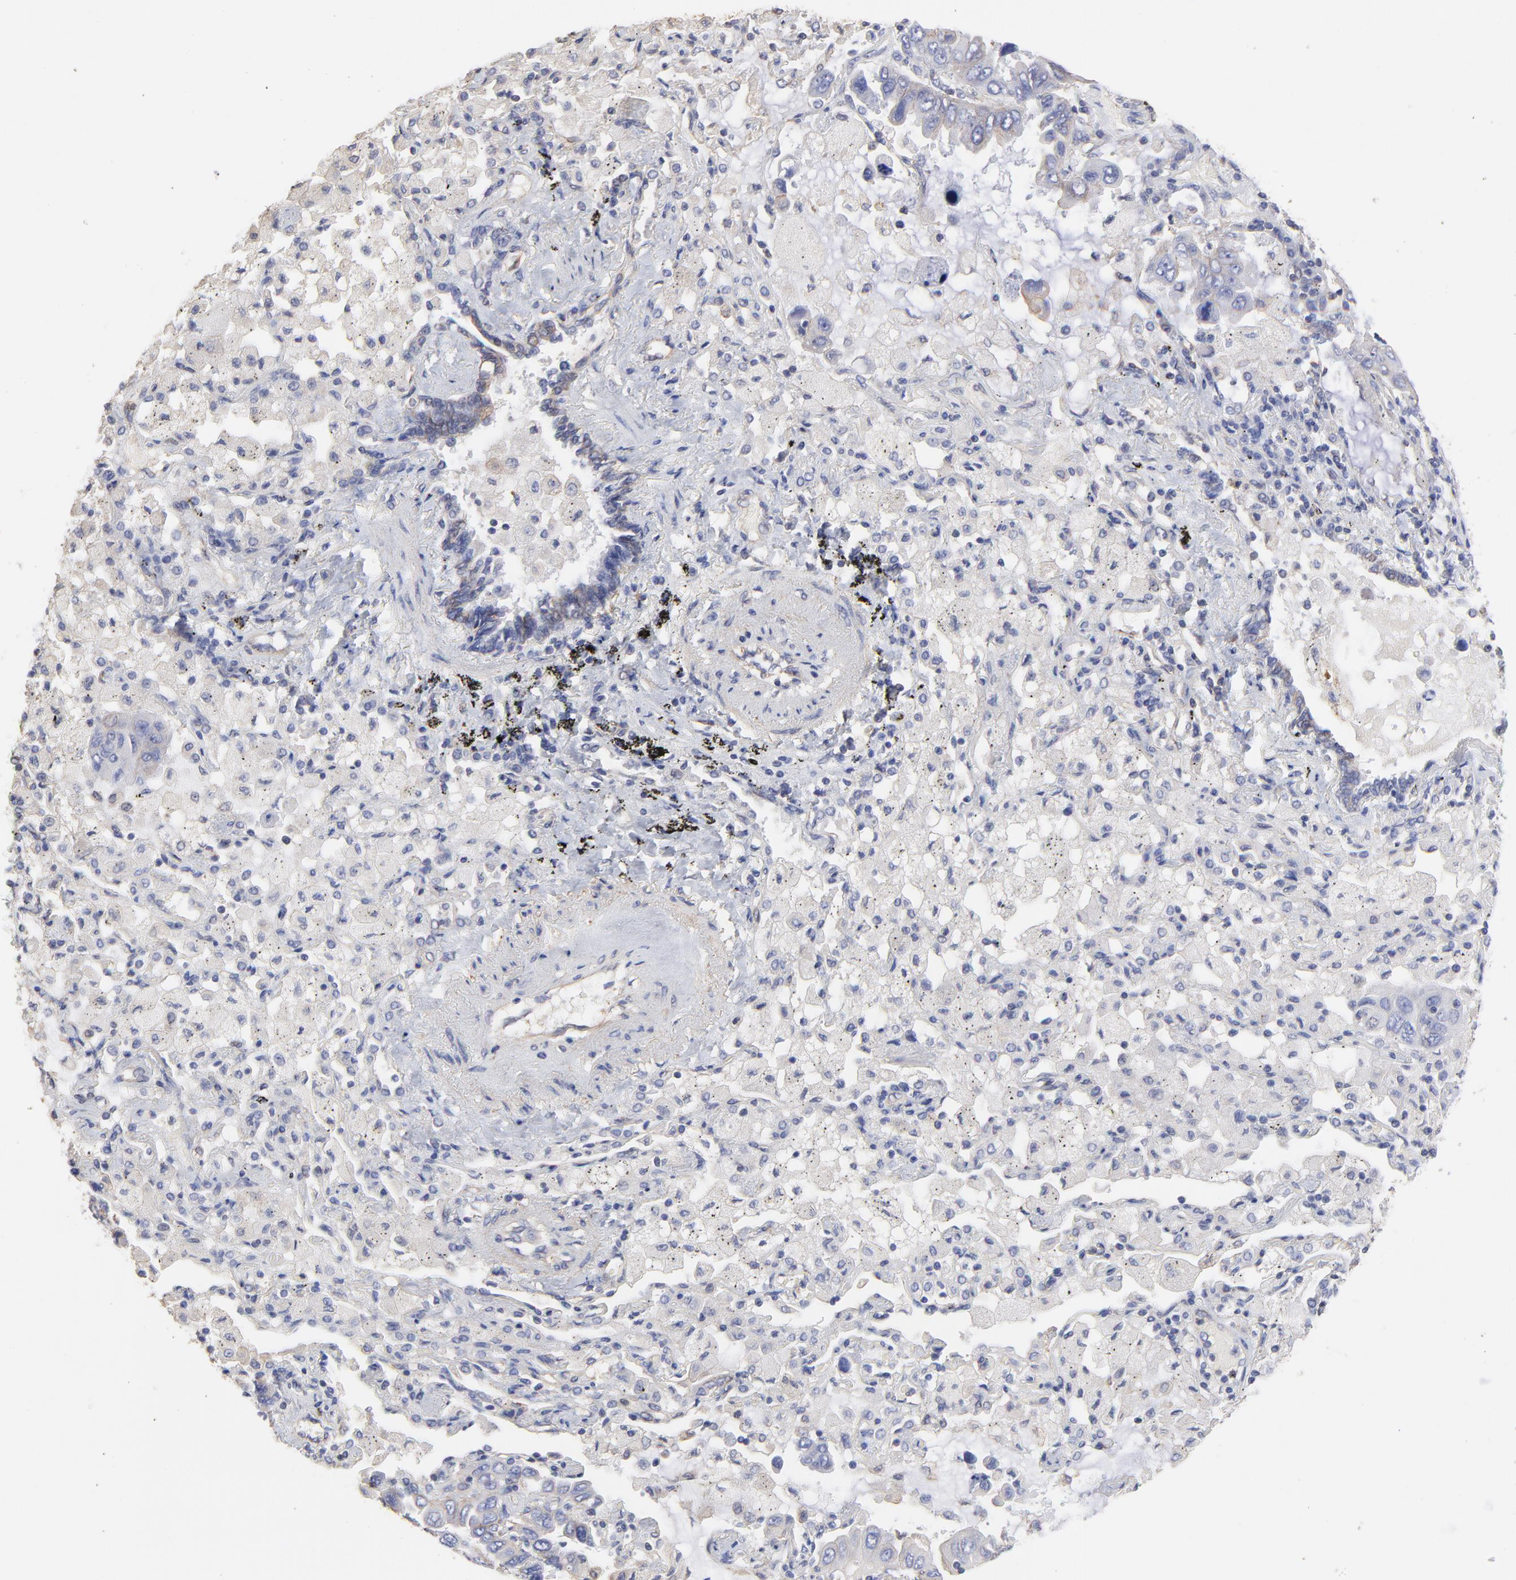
{"staining": {"intensity": "weak", "quantity": "<25%", "location": "cytoplasmic/membranous"}, "tissue": "lung cancer", "cell_type": "Tumor cells", "image_type": "cancer", "snomed": [{"axis": "morphology", "description": "Adenocarcinoma, NOS"}, {"axis": "topography", "description": "Lung"}], "caption": "IHC micrograph of adenocarcinoma (lung) stained for a protein (brown), which exhibits no expression in tumor cells.", "gene": "LRCH2", "patient": {"sex": "male", "age": 64}}